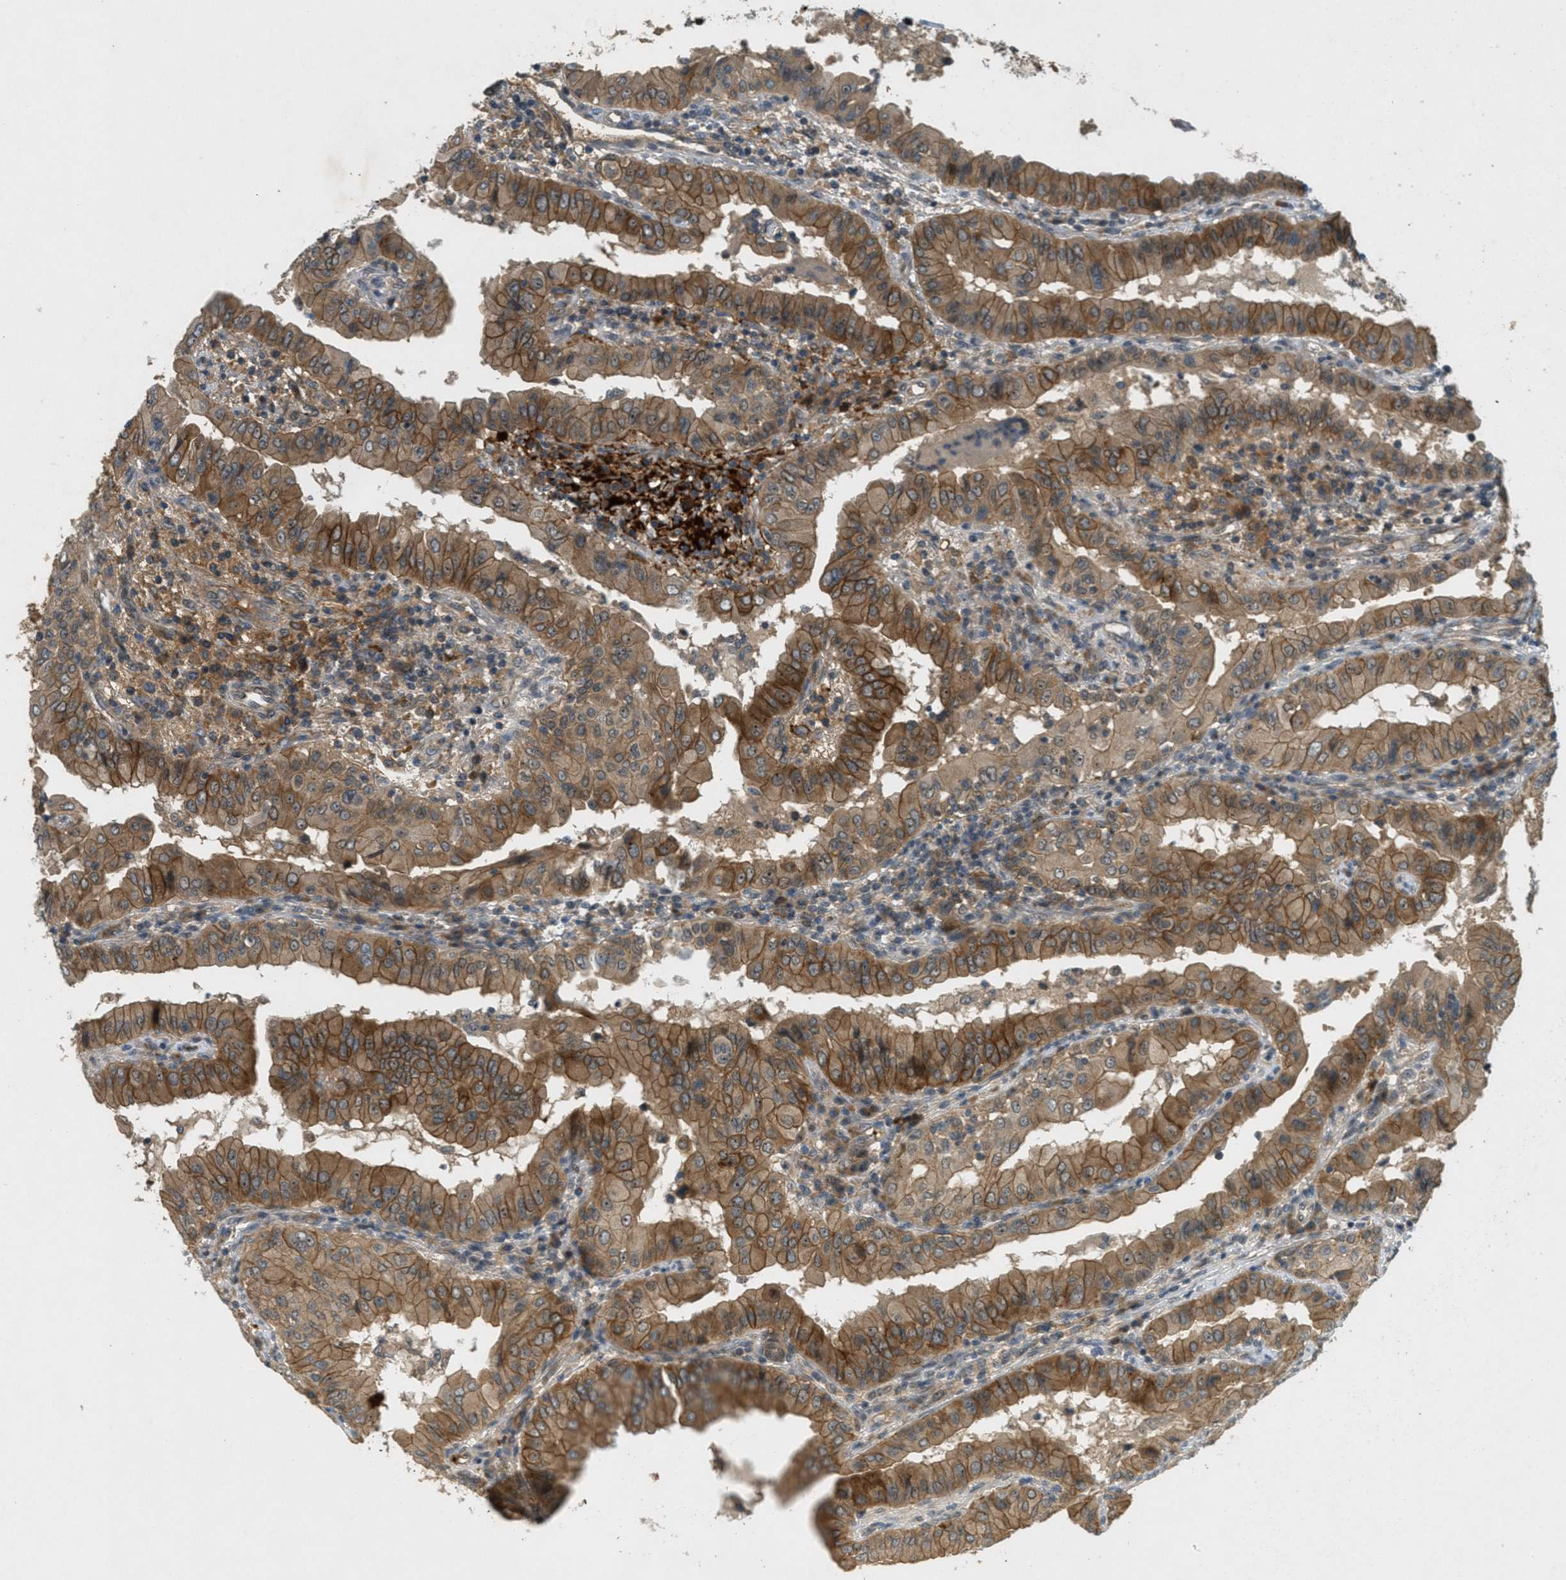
{"staining": {"intensity": "moderate", "quantity": ">75%", "location": "cytoplasmic/membranous"}, "tissue": "thyroid cancer", "cell_type": "Tumor cells", "image_type": "cancer", "snomed": [{"axis": "morphology", "description": "Papillary adenocarcinoma, NOS"}, {"axis": "topography", "description": "Thyroid gland"}], "caption": "Tumor cells demonstrate medium levels of moderate cytoplasmic/membranous expression in about >75% of cells in thyroid cancer.", "gene": "STK11", "patient": {"sex": "male", "age": 33}}